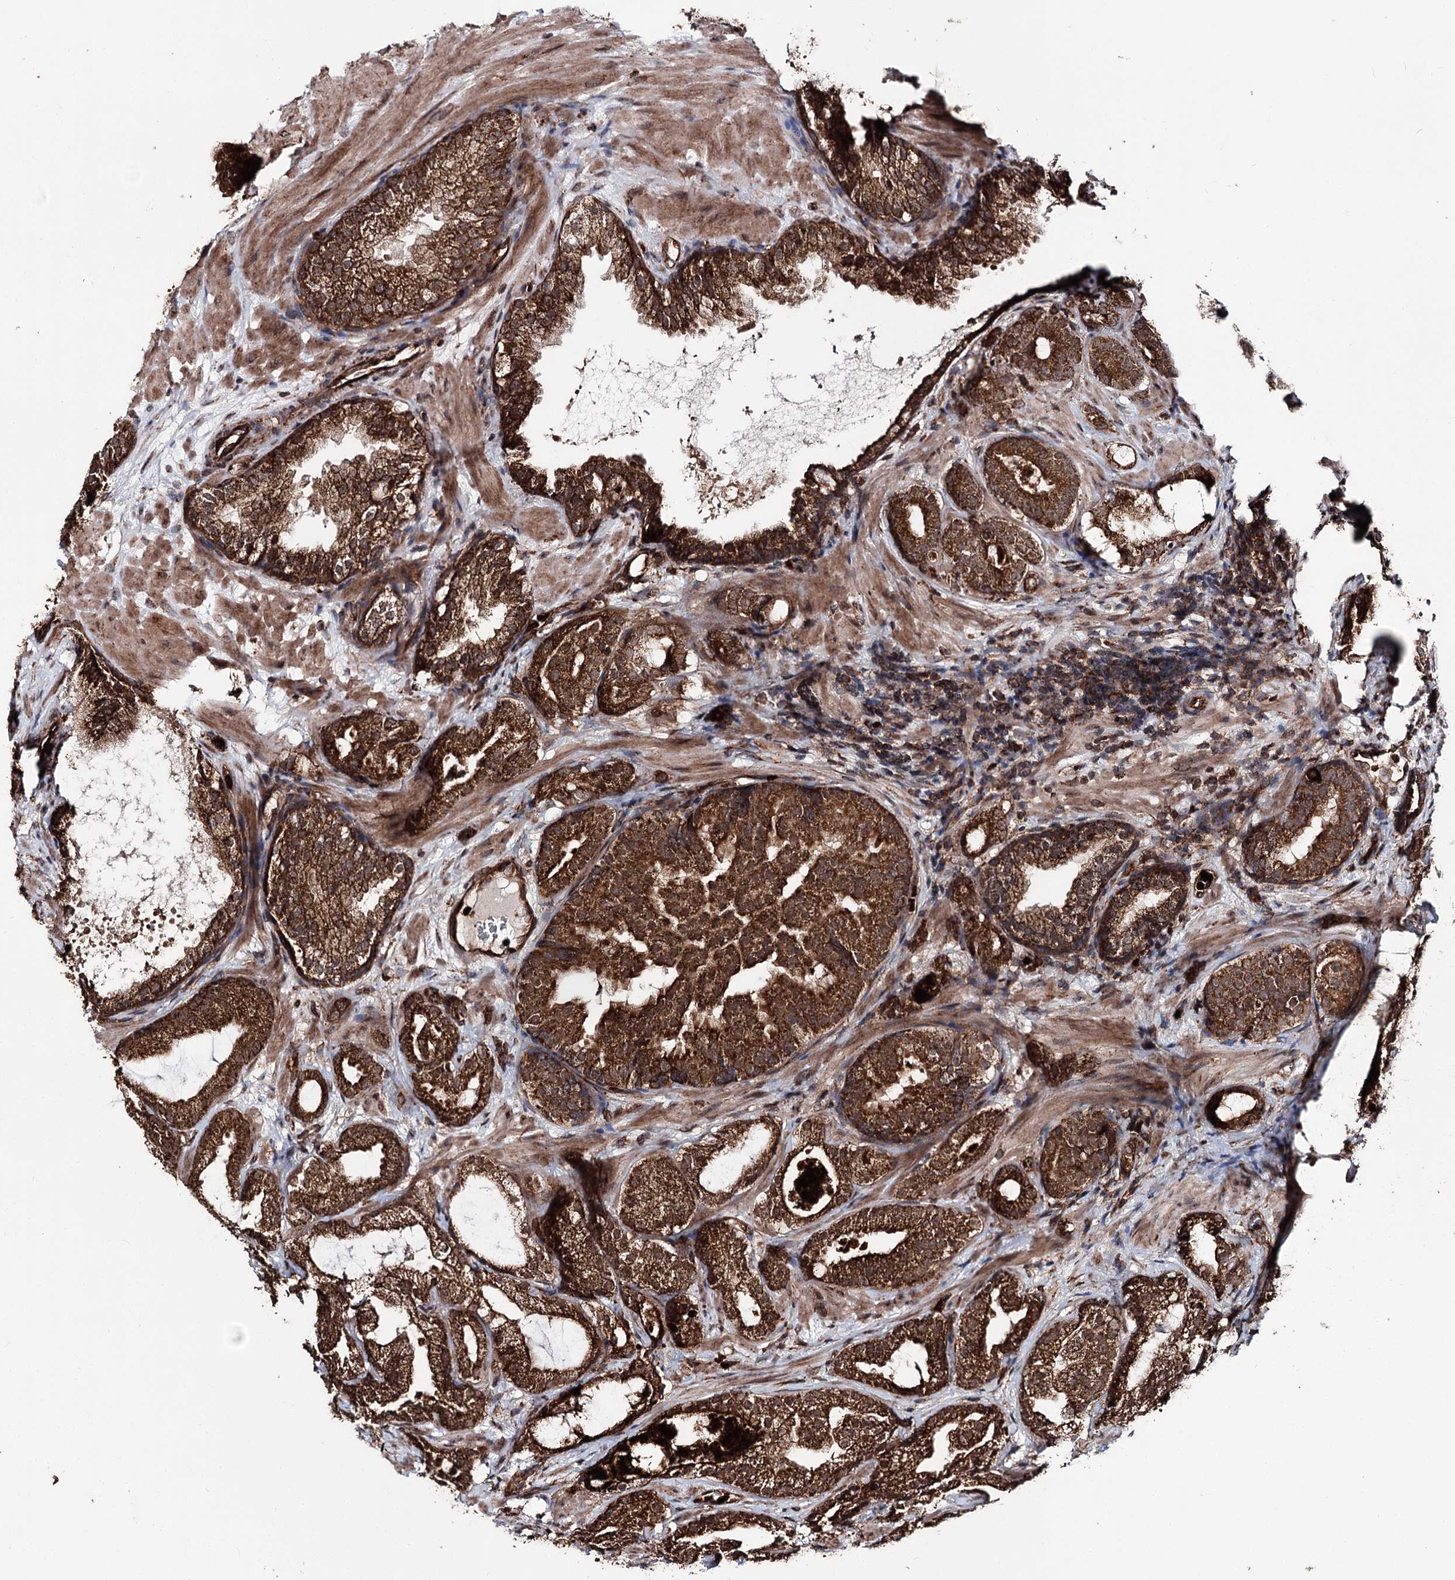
{"staining": {"intensity": "strong", "quantity": ">75%", "location": "cytoplasmic/membranous"}, "tissue": "prostate cancer", "cell_type": "Tumor cells", "image_type": "cancer", "snomed": [{"axis": "morphology", "description": "Adenocarcinoma, High grade"}, {"axis": "topography", "description": "Prostate"}], "caption": "Protein expression analysis of adenocarcinoma (high-grade) (prostate) exhibits strong cytoplasmic/membranous positivity in about >75% of tumor cells.", "gene": "FGFR1OP2", "patient": {"sex": "male", "age": 60}}